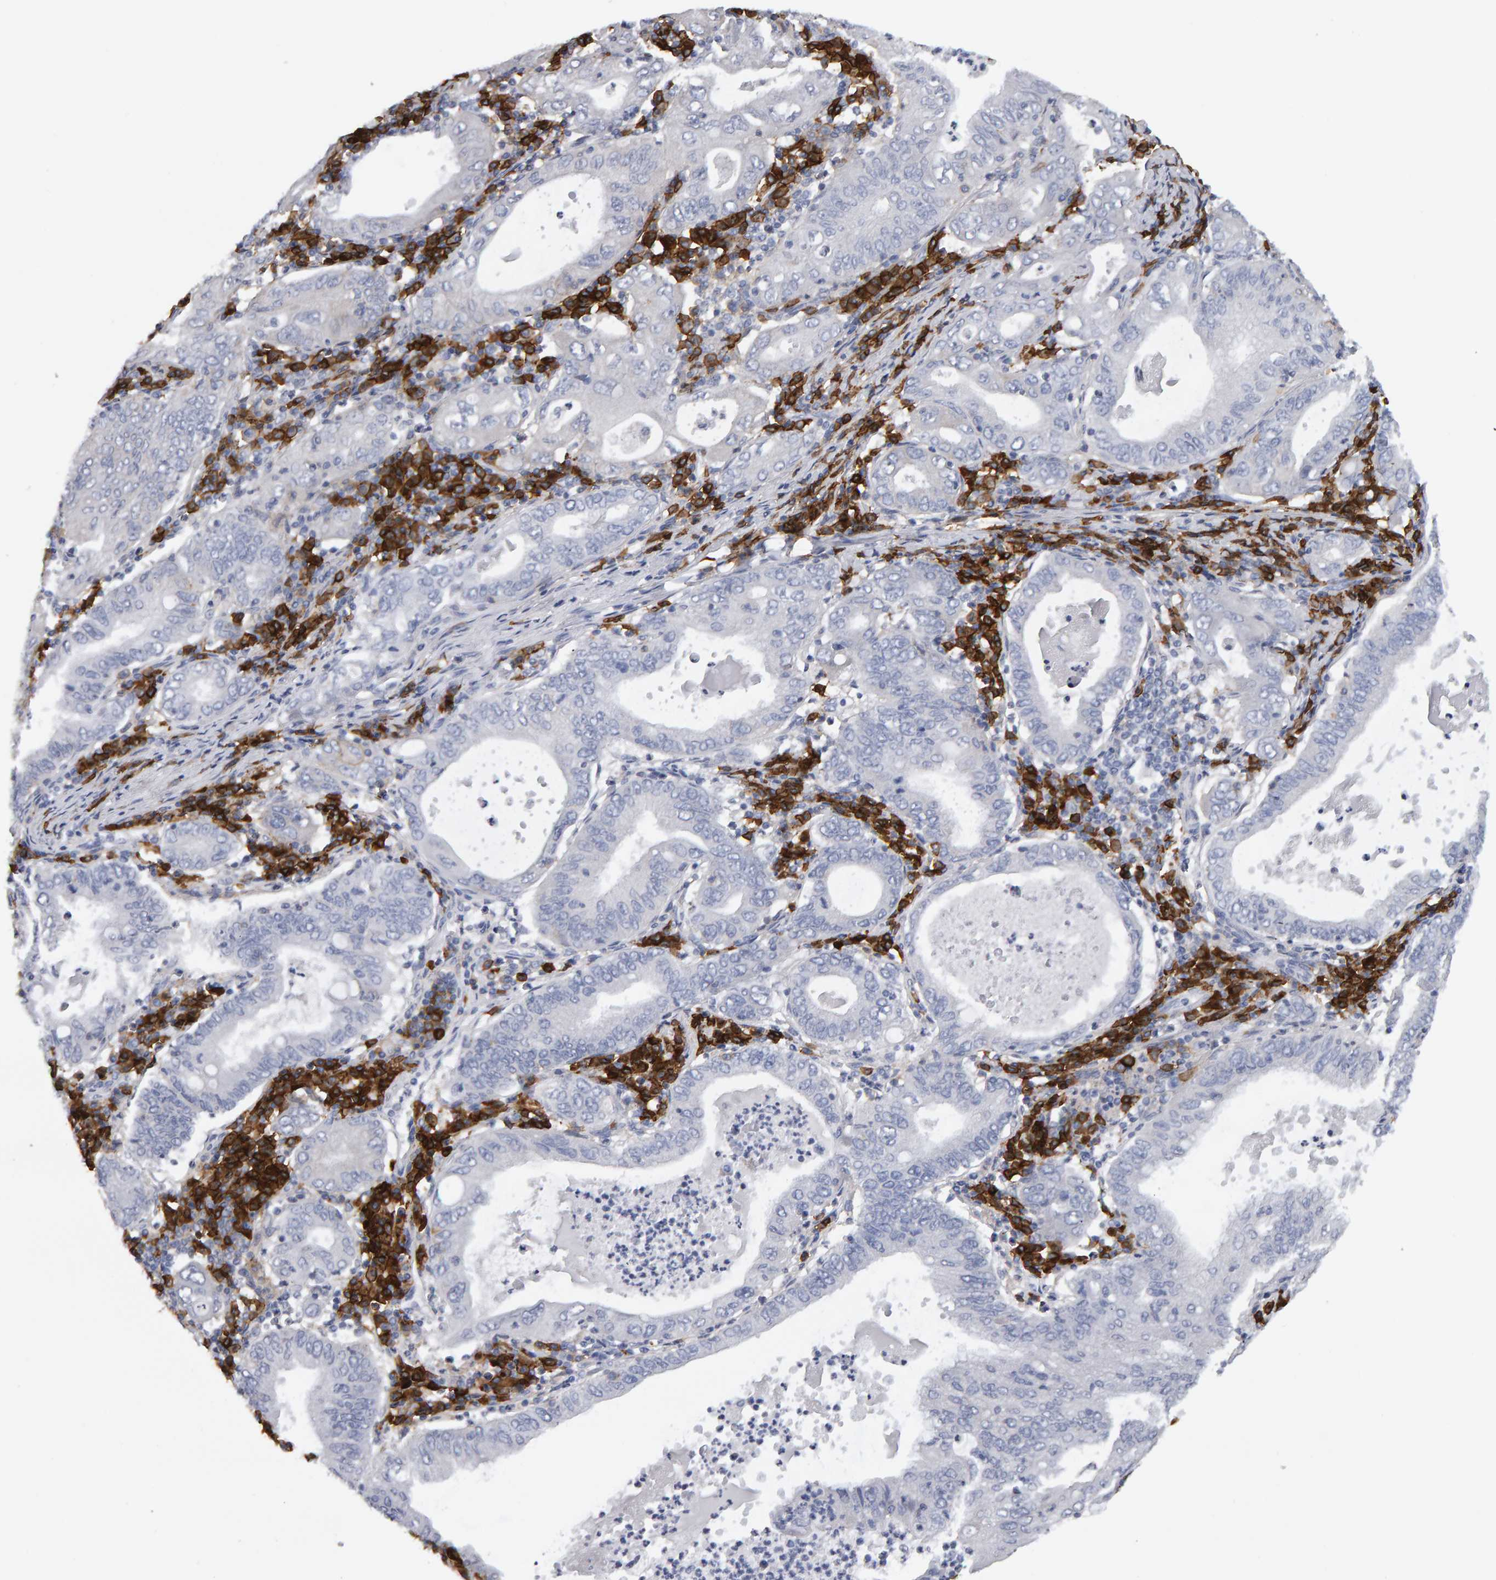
{"staining": {"intensity": "negative", "quantity": "none", "location": "none"}, "tissue": "stomach cancer", "cell_type": "Tumor cells", "image_type": "cancer", "snomed": [{"axis": "morphology", "description": "Normal tissue, NOS"}, {"axis": "morphology", "description": "Adenocarcinoma, NOS"}, {"axis": "topography", "description": "Esophagus"}, {"axis": "topography", "description": "Stomach, upper"}, {"axis": "topography", "description": "Peripheral nerve tissue"}], "caption": "IHC histopathology image of neoplastic tissue: human adenocarcinoma (stomach) stained with DAB (3,3'-diaminobenzidine) demonstrates no significant protein staining in tumor cells. (DAB (3,3'-diaminobenzidine) immunohistochemistry visualized using brightfield microscopy, high magnification).", "gene": "CD38", "patient": {"sex": "male", "age": 62}}